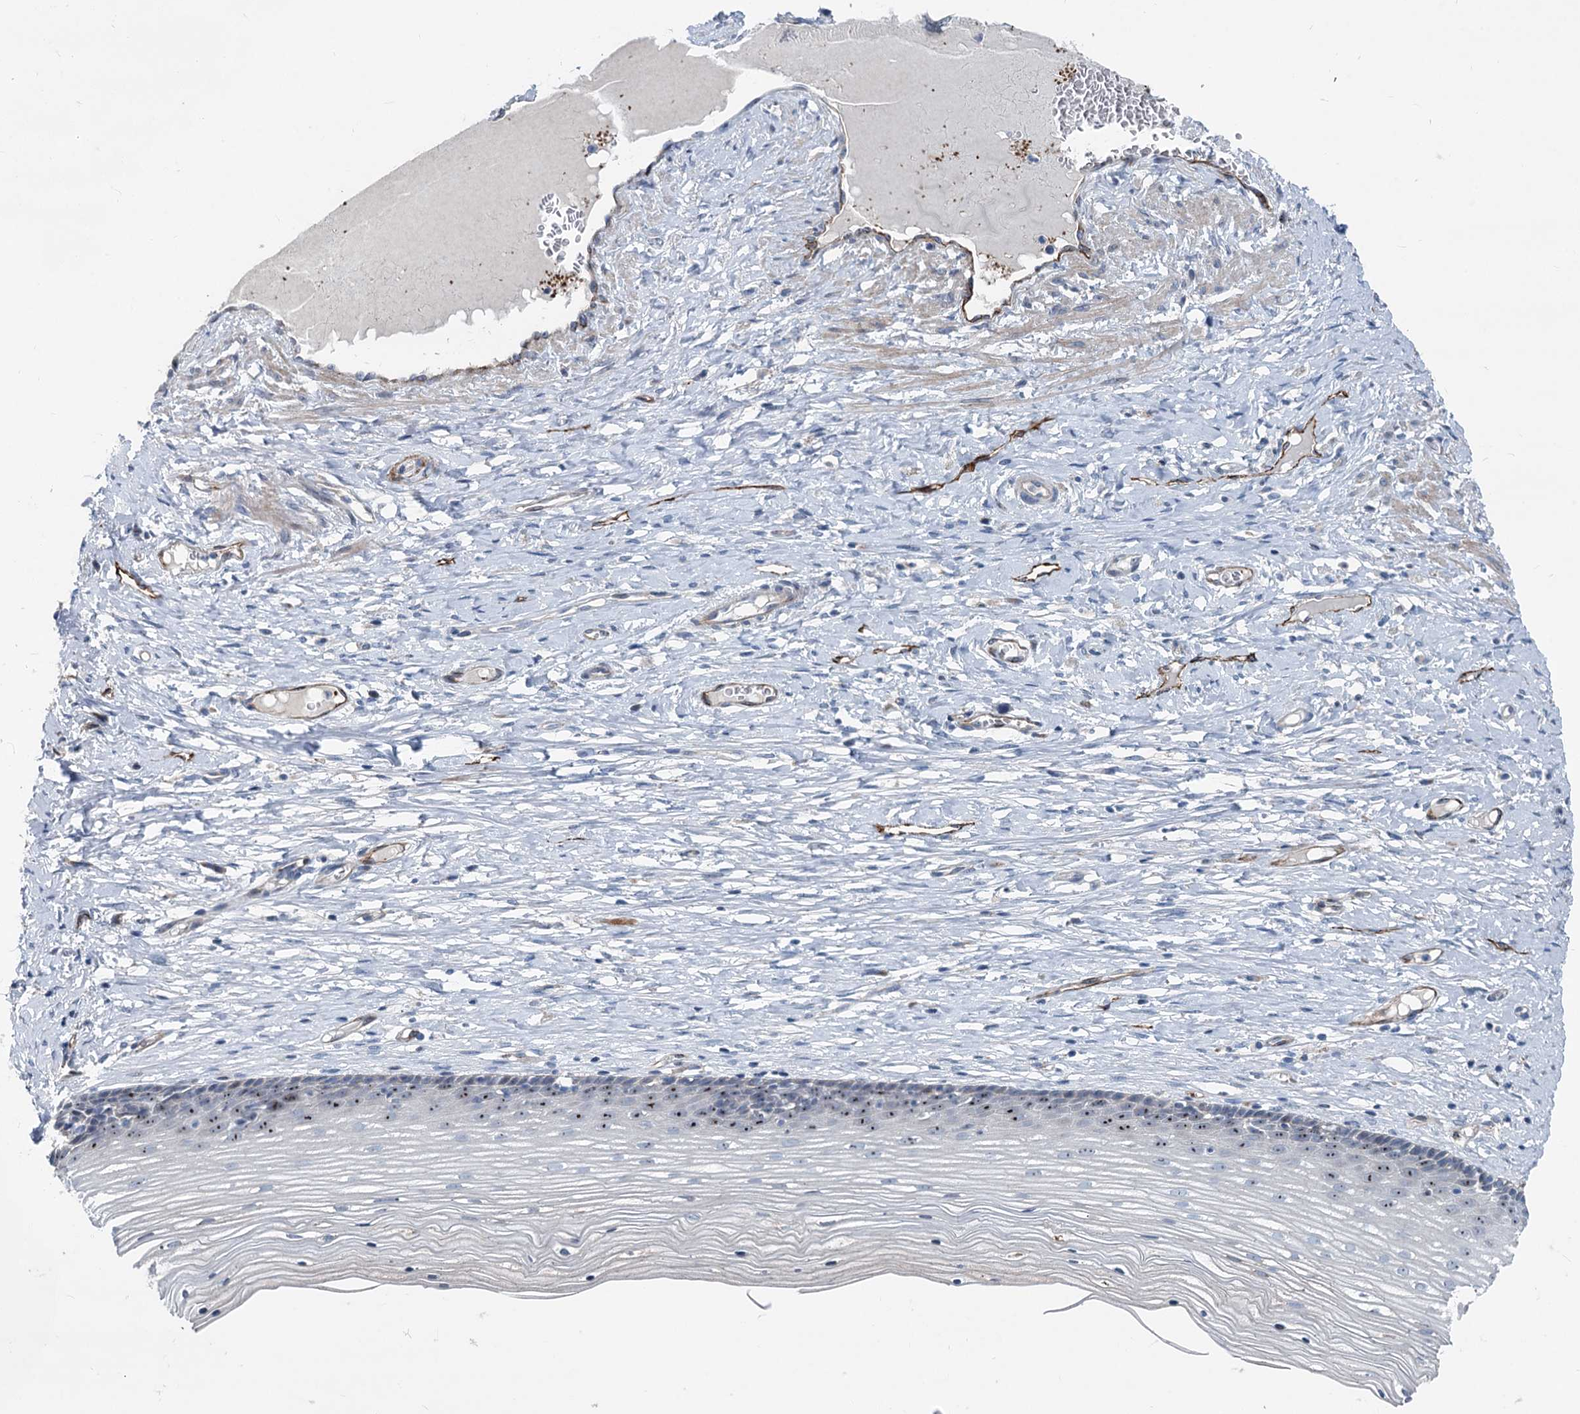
{"staining": {"intensity": "negative", "quantity": "none", "location": "none"}, "tissue": "cervix", "cell_type": "Glandular cells", "image_type": "normal", "snomed": [{"axis": "morphology", "description": "Normal tissue, NOS"}, {"axis": "topography", "description": "Cervix"}], "caption": "The image shows no staining of glandular cells in benign cervix.", "gene": "ASXL3", "patient": {"sex": "female", "age": 42}}